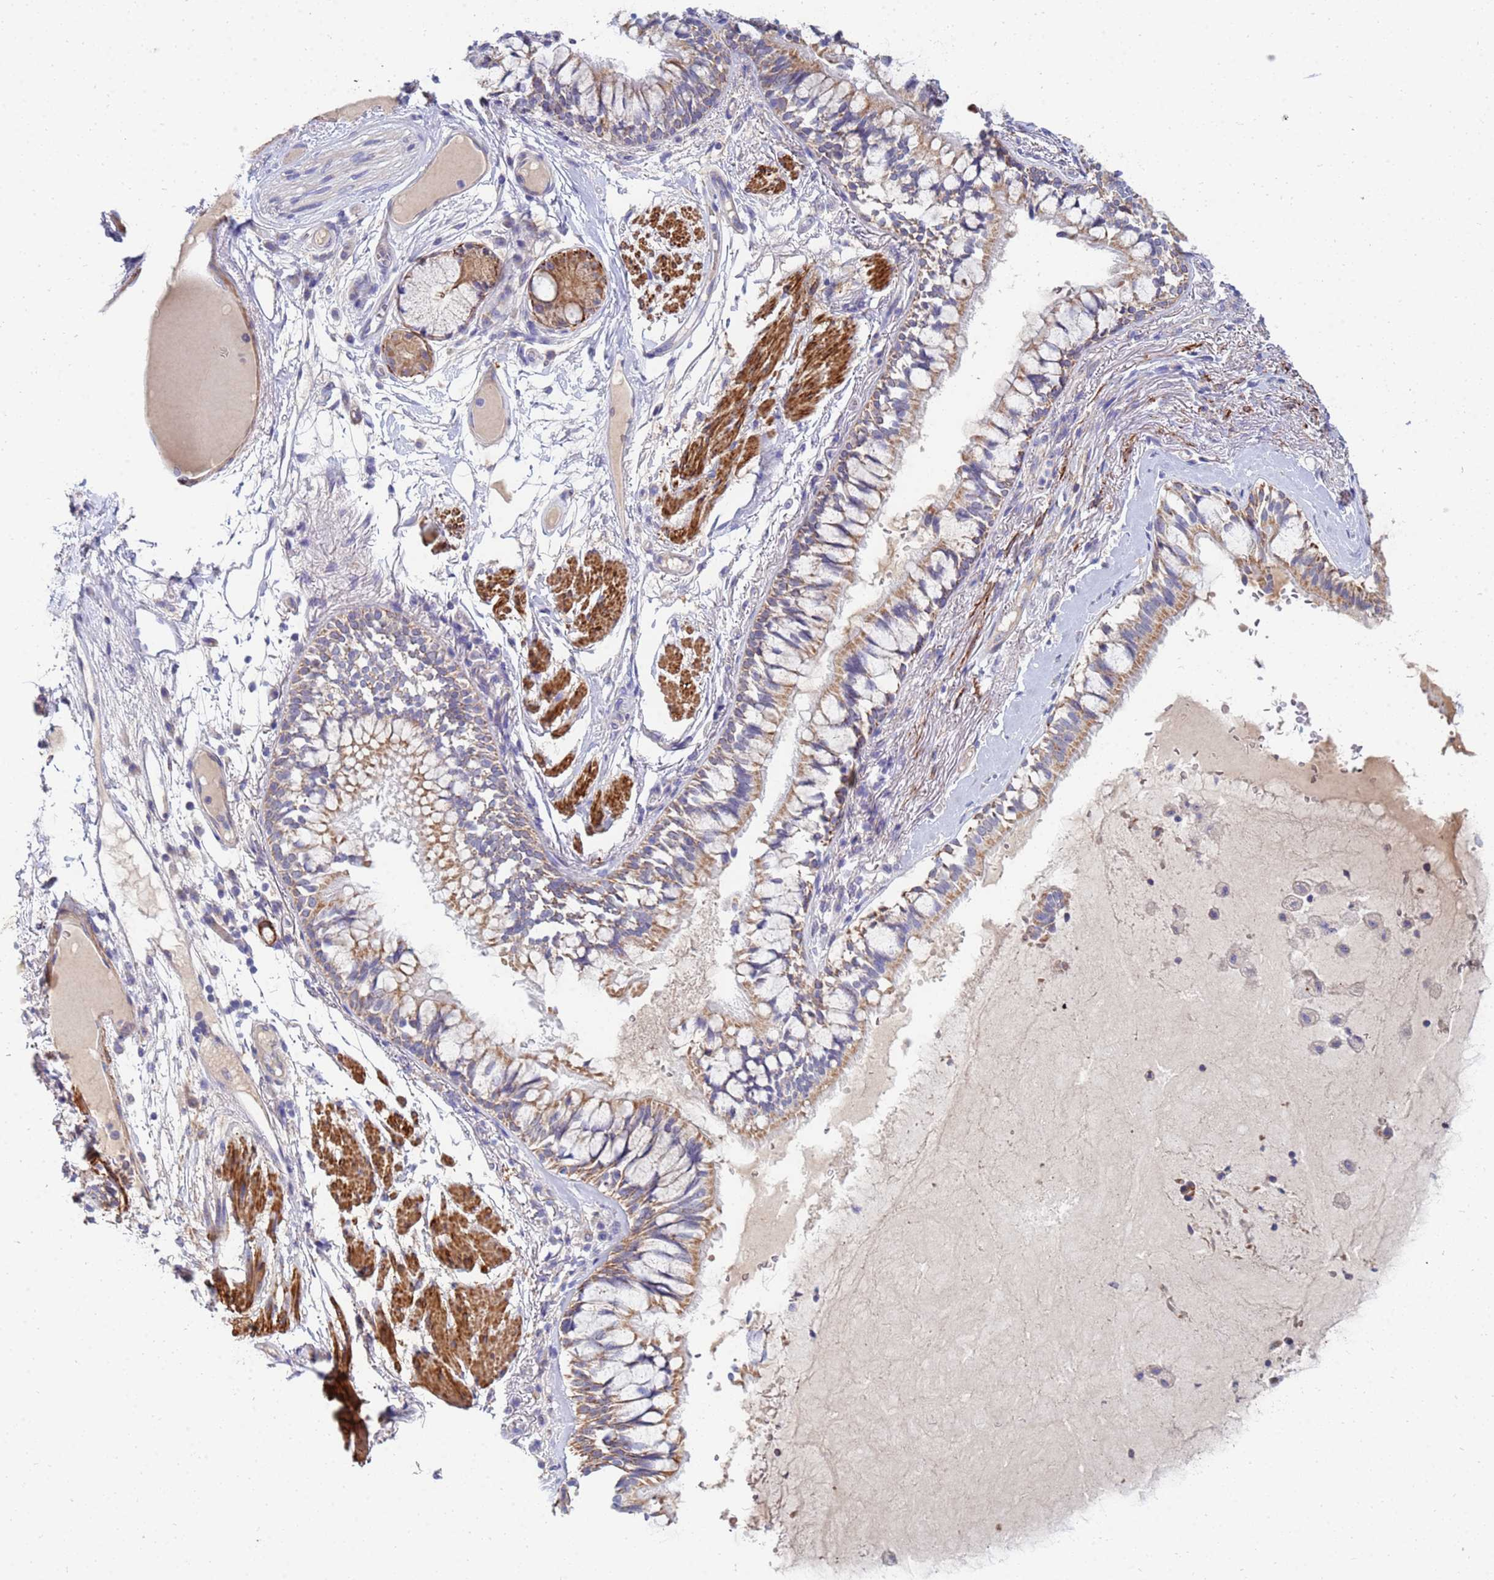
{"staining": {"intensity": "moderate", "quantity": ">75%", "location": "cytoplasmic/membranous"}, "tissue": "bronchus", "cell_type": "Respiratory epithelial cells", "image_type": "normal", "snomed": [{"axis": "morphology", "description": "Normal tissue, NOS"}, {"axis": "topography", "description": "Bronchus"}], "caption": "Respiratory epithelial cells display medium levels of moderate cytoplasmic/membranous staining in approximately >75% of cells in unremarkable bronchus.", "gene": "SDR39U1", "patient": {"sex": "male", "age": 70}}